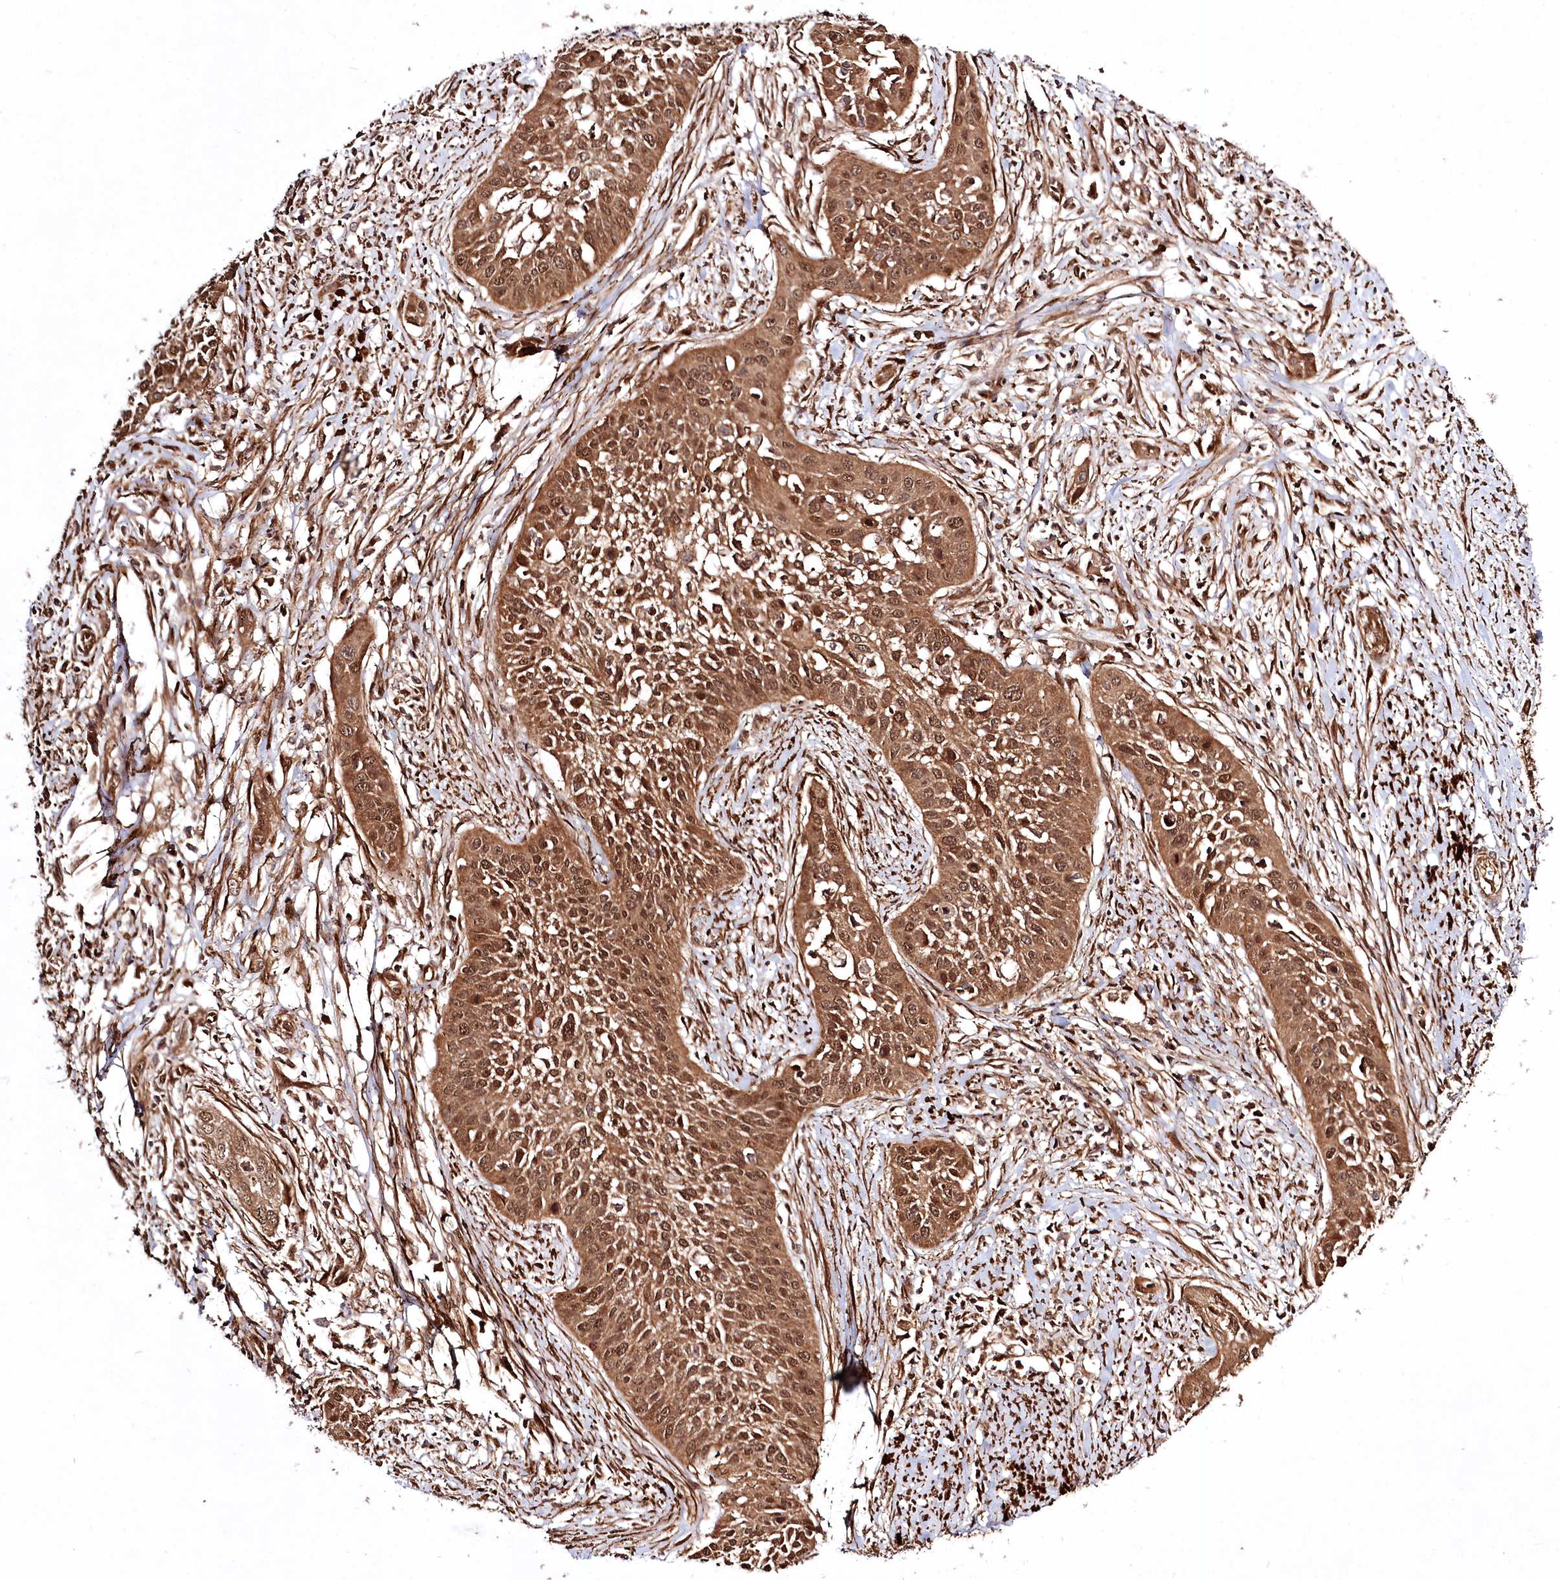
{"staining": {"intensity": "moderate", "quantity": ">75%", "location": "cytoplasmic/membranous"}, "tissue": "cervical cancer", "cell_type": "Tumor cells", "image_type": "cancer", "snomed": [{"axis": "morphology", "description": "Squamous cell carcinoma, NOS"}, {"axis": "topography", "description": "Cervix"}], "caption": "A brown stain shows moderate cytoplasmic/membranous staining of a protein in human squamous cell carcinoma (cervical) tumor cells.", "gene": "REXO2", "patient": {"sex": "female", "age": 34}}